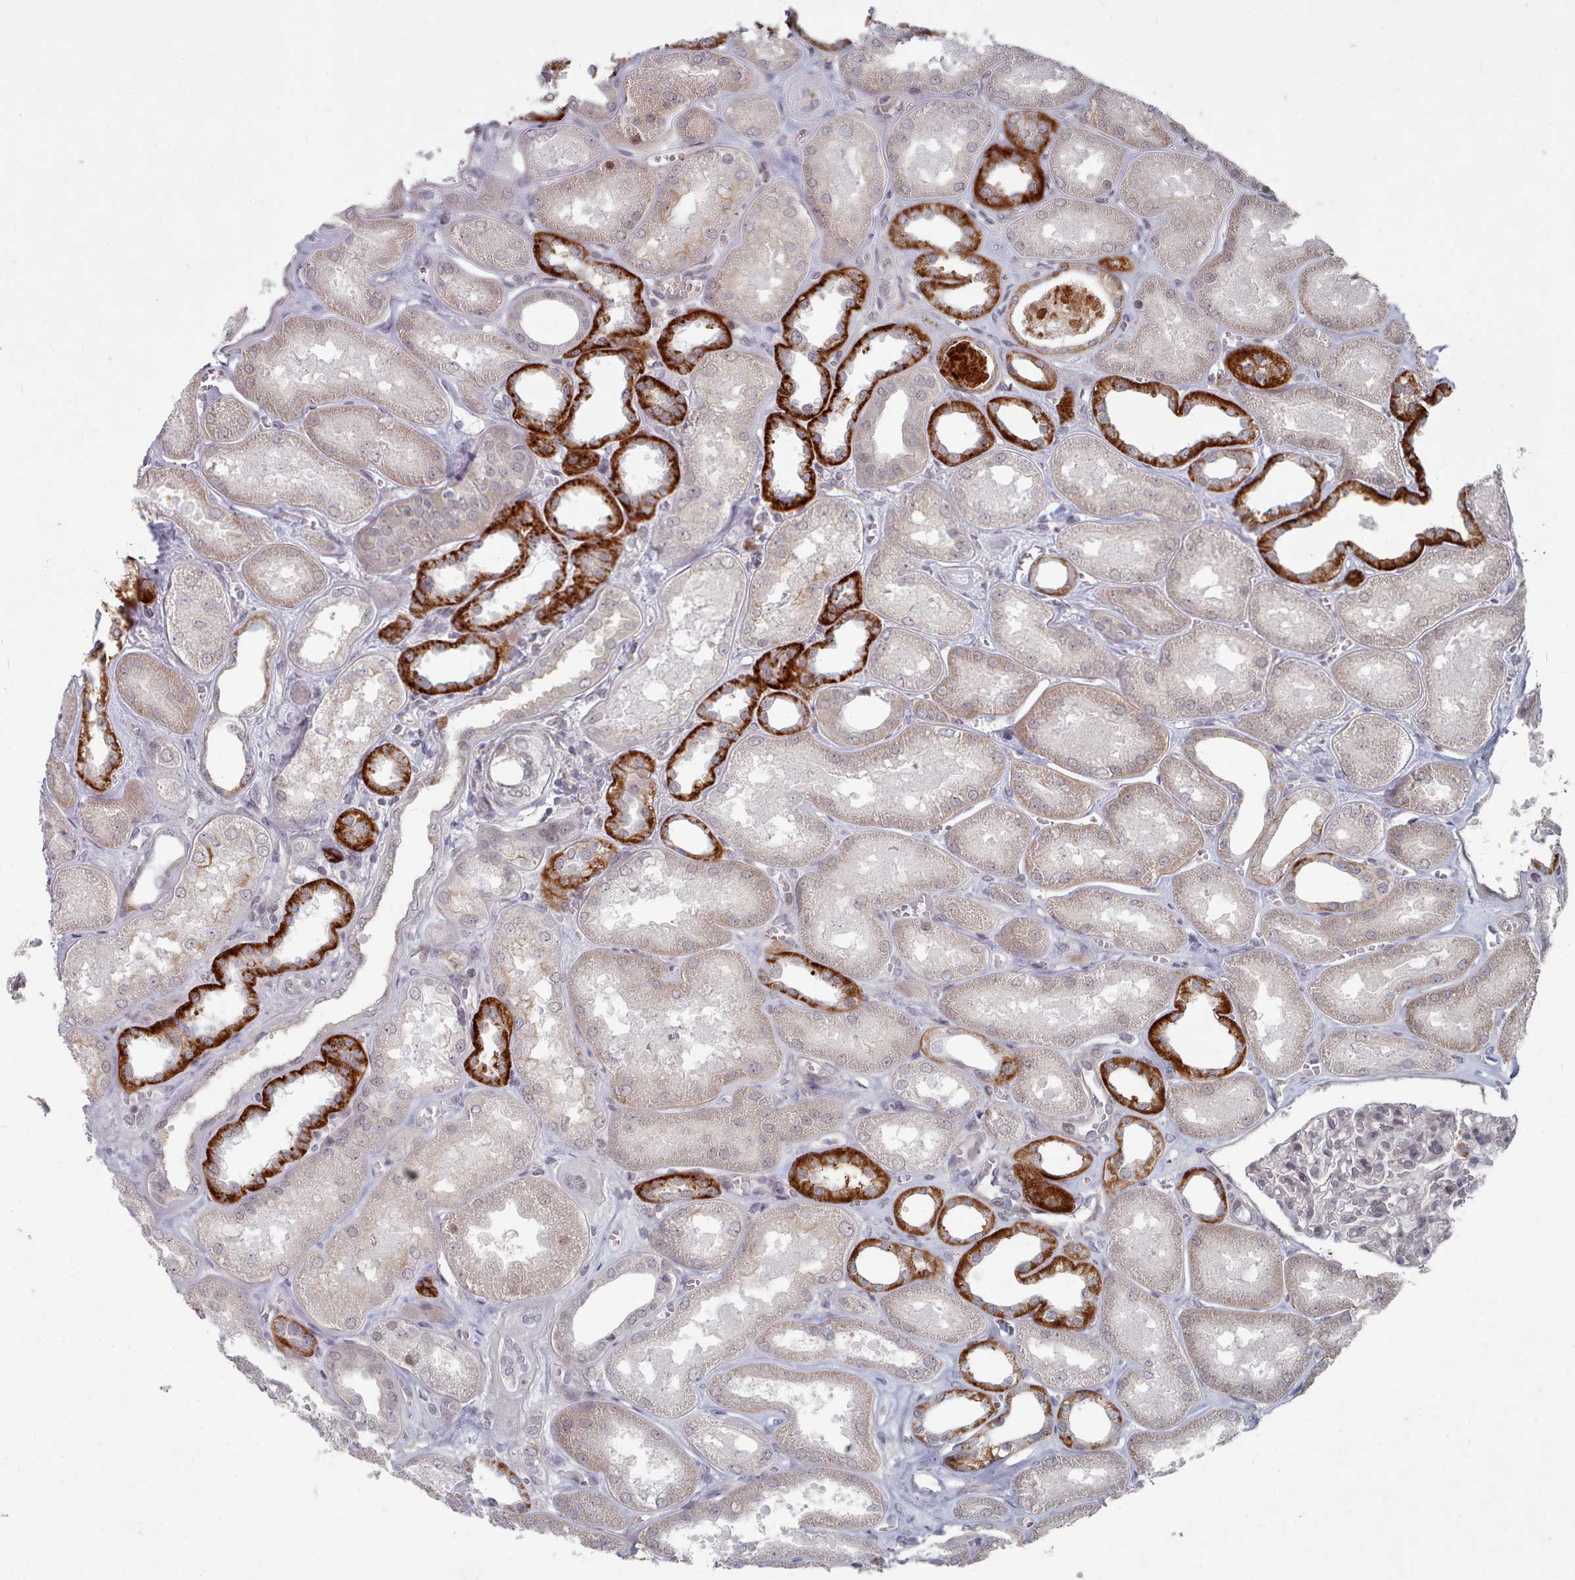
{"staining": {"intensity": "negative", "quantity": "none", "location": "none"}, "tissue": "kidney", "cell_type": "Cells in glomeruli", "image_type": "normal", "snomed": [{"axis": "morphology", "description": "Normal tissue, NOS"}, {"axis": "morphology", "description": "Adenocarcinoma, NOS"}, {"axis": "topography", "description": "Kidney"}], "caption": "Kidney stained for a protein using immunohistochemistry (IHC) displays no staining cells in glomeruli.", "gene": "CPSF4", "patient": {"sex": "female", "age": 68}}